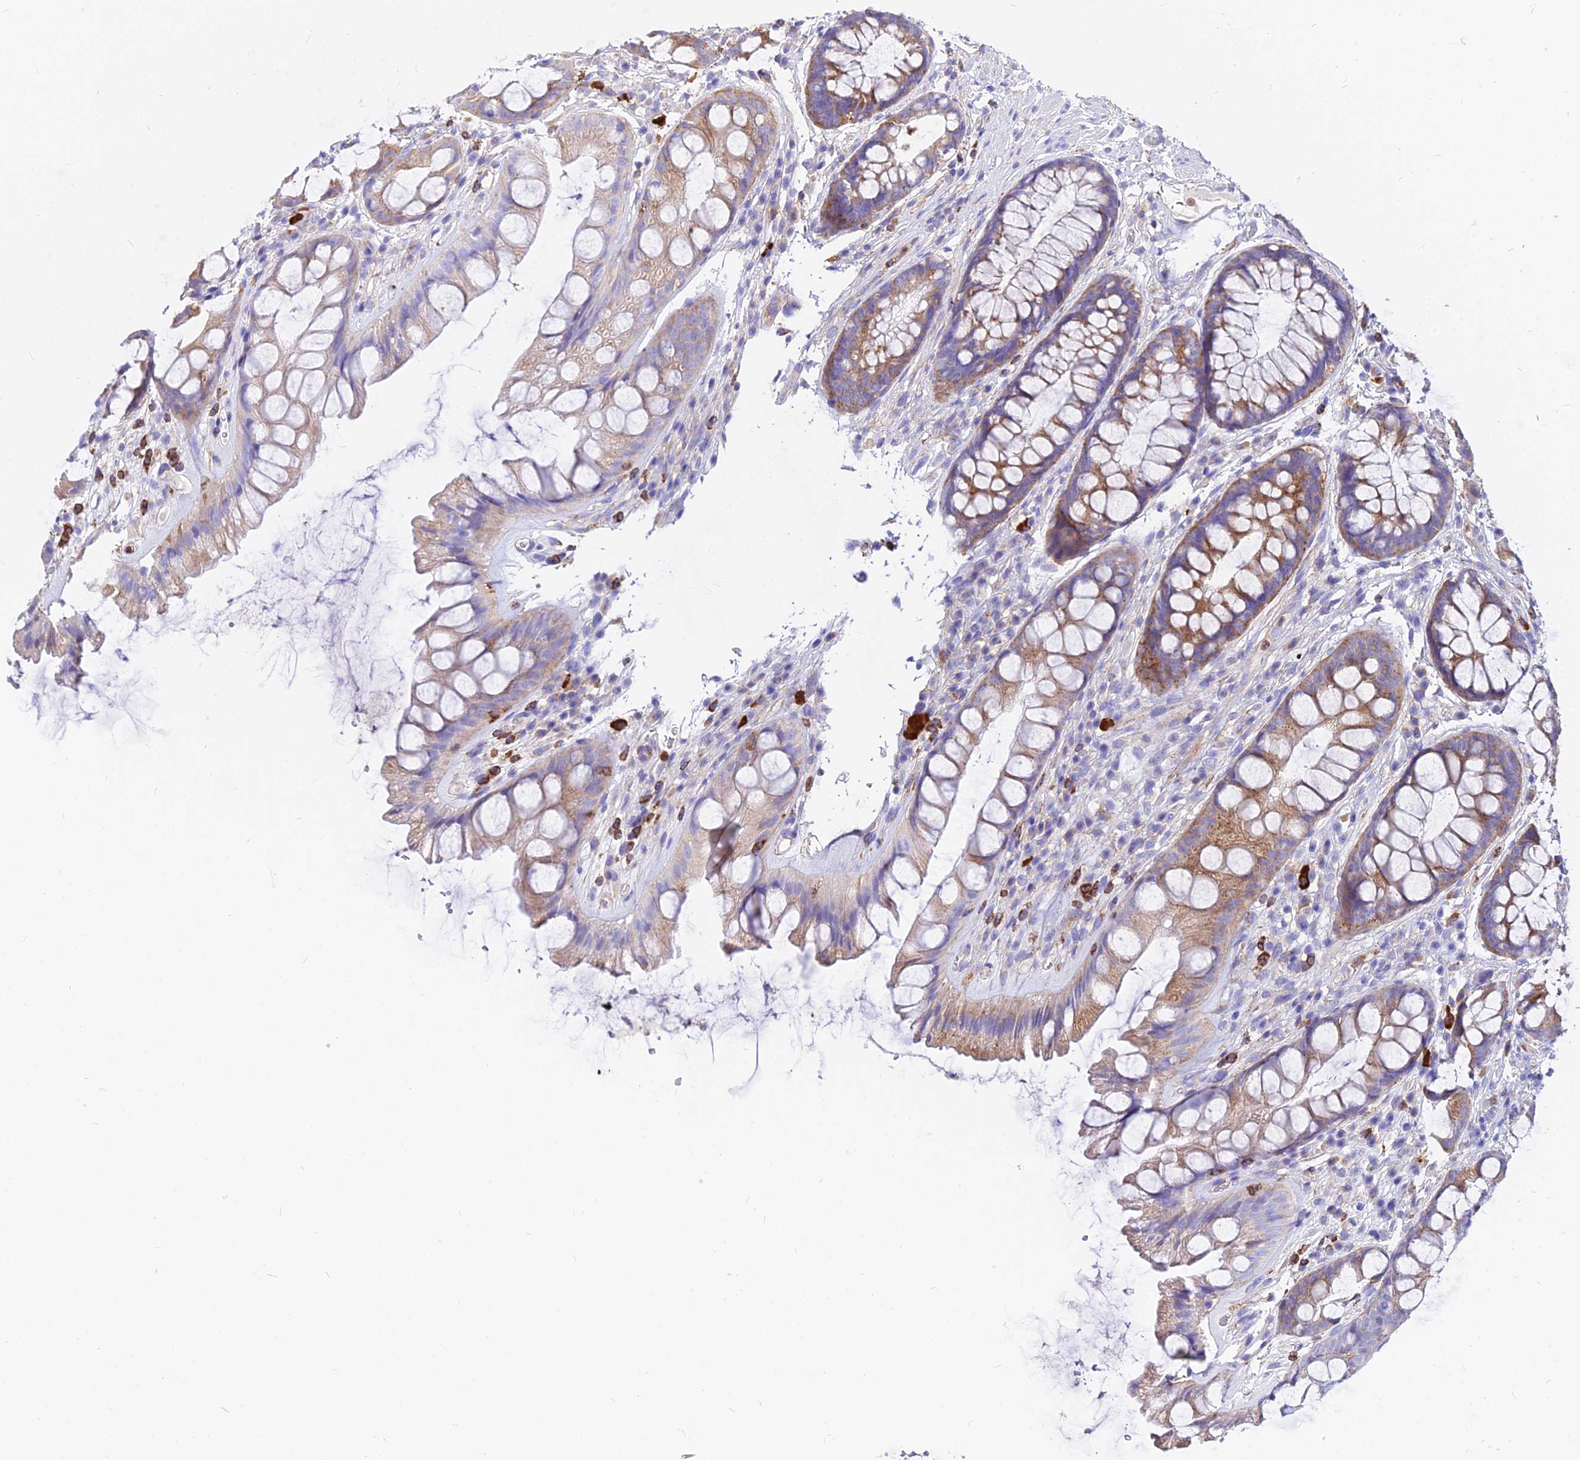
{"staining": {"intensity": "moderate", "quantity": "25%-75%", "location": "cytoplasmic/membranous"}, "tissue": "rectum", "cell_type": "Glandular cells", "image_type": "normal", "snomed": [{"axis": "morphology", "description": "Normal tissue, NOS"}, {"axis": "topography", "description": "Rectum"}], "caption": "Immunohistochemistry (IHC) (DAB (3,3'-diaminobenzidine)) staining of unremarkable rectum displays moderate cytoplasmic/membranous protein staining in about 25%-75% of glandular cells.", "gene": "AGTRAP", "patient": {"sex": "male", "age": 74}}